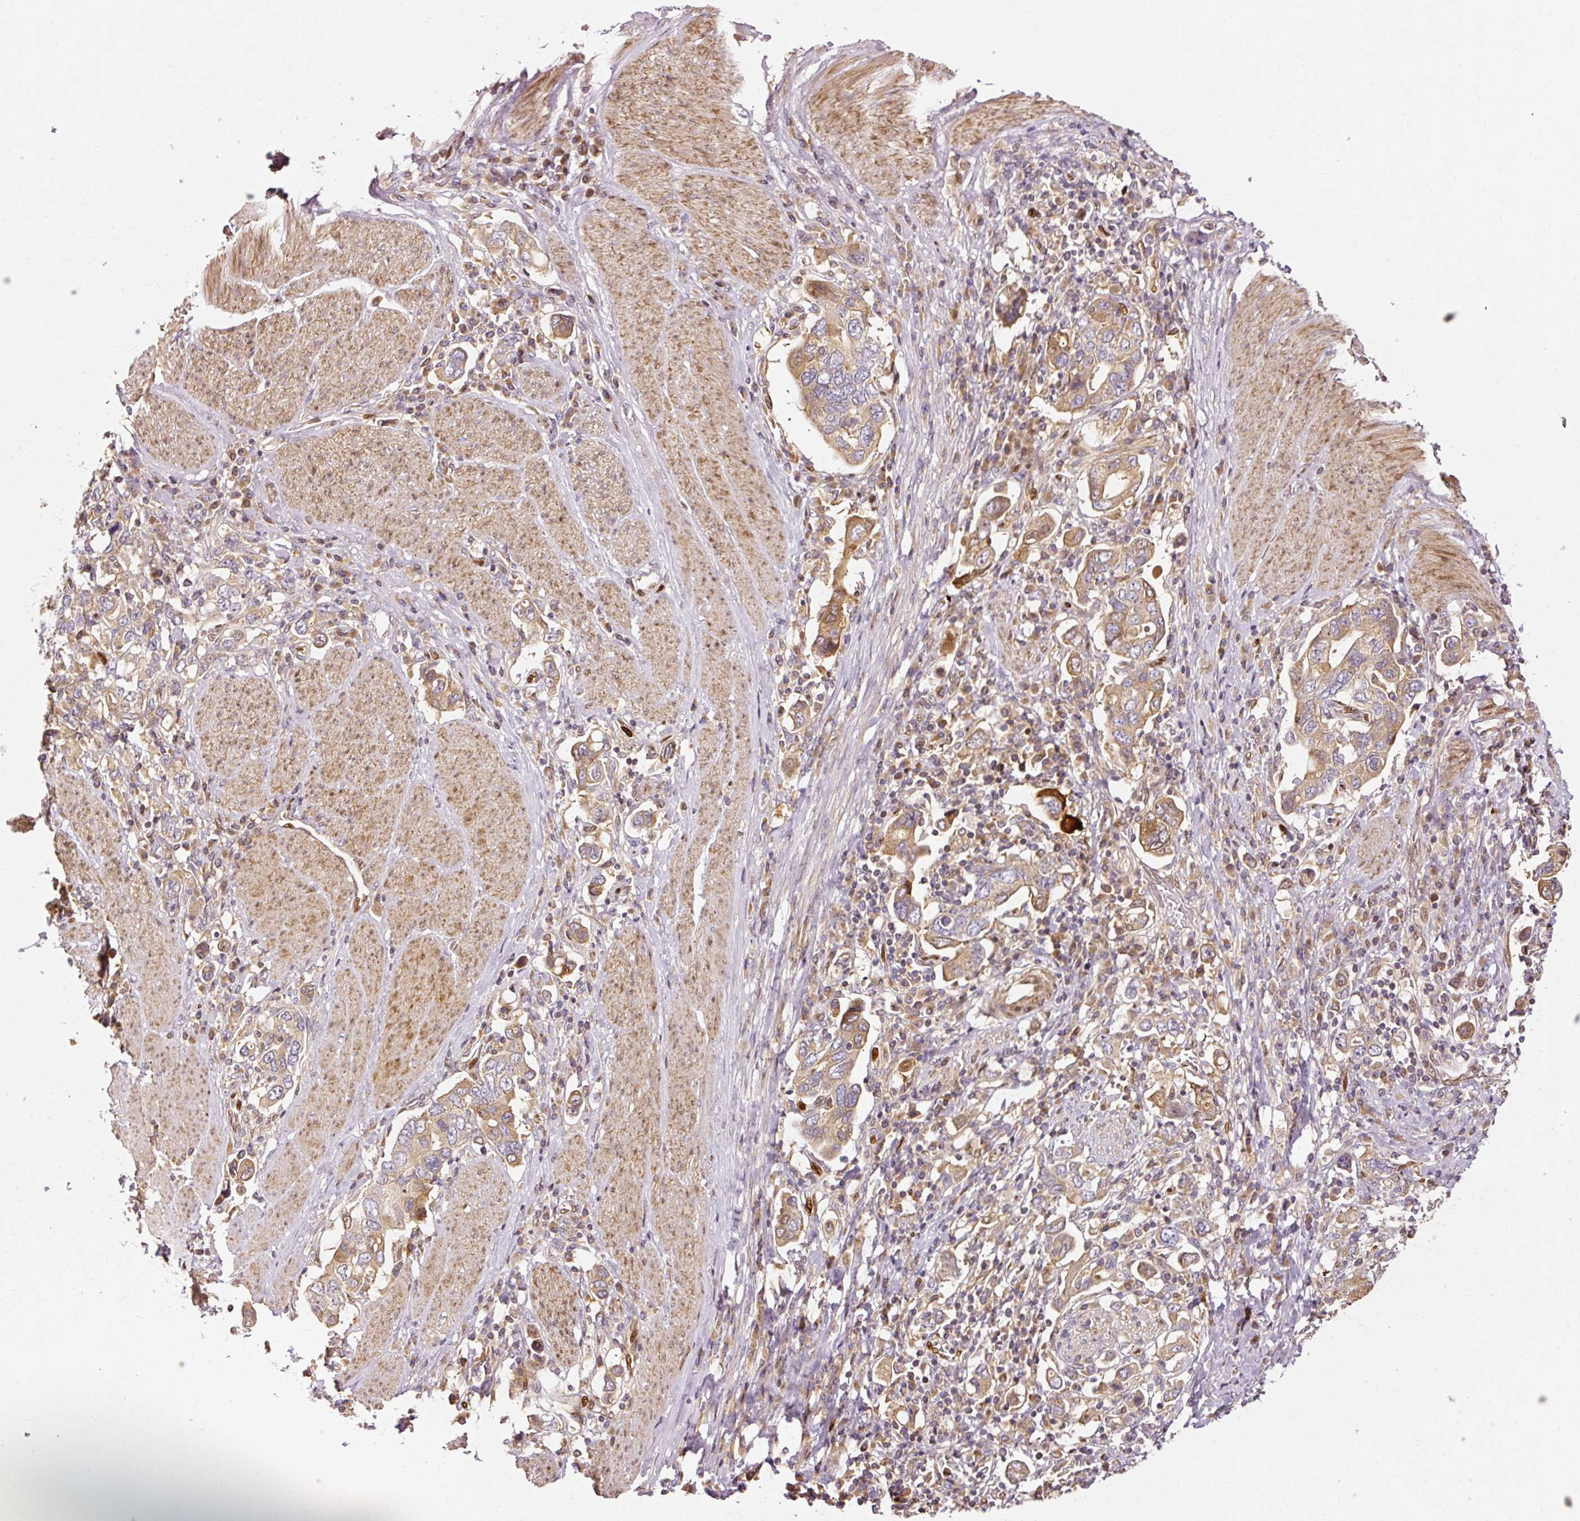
{"staining": {"intensity": "moderate", "quantity": ">75%", "location": "cytoplasmic/membranous"}, "tissue": "stomach cancer", "cell_type": "Tumor cells", "image_type": "cancer", "snomed": [{"axis": "morphology", "description": "Adenocarcinoma, NOS"}, {"axis": "topography", "description": "Stomach, upper"}, {"axis": "topography", "description": "Stomach"}], "caption": "Human stomach cancer stained with a brown dye displays moderate cytoplasmic/membranous positive staining in about >75% of tumor cells.", "gene": "NAPA", "patient": {"sex": "male", "age": 62}}